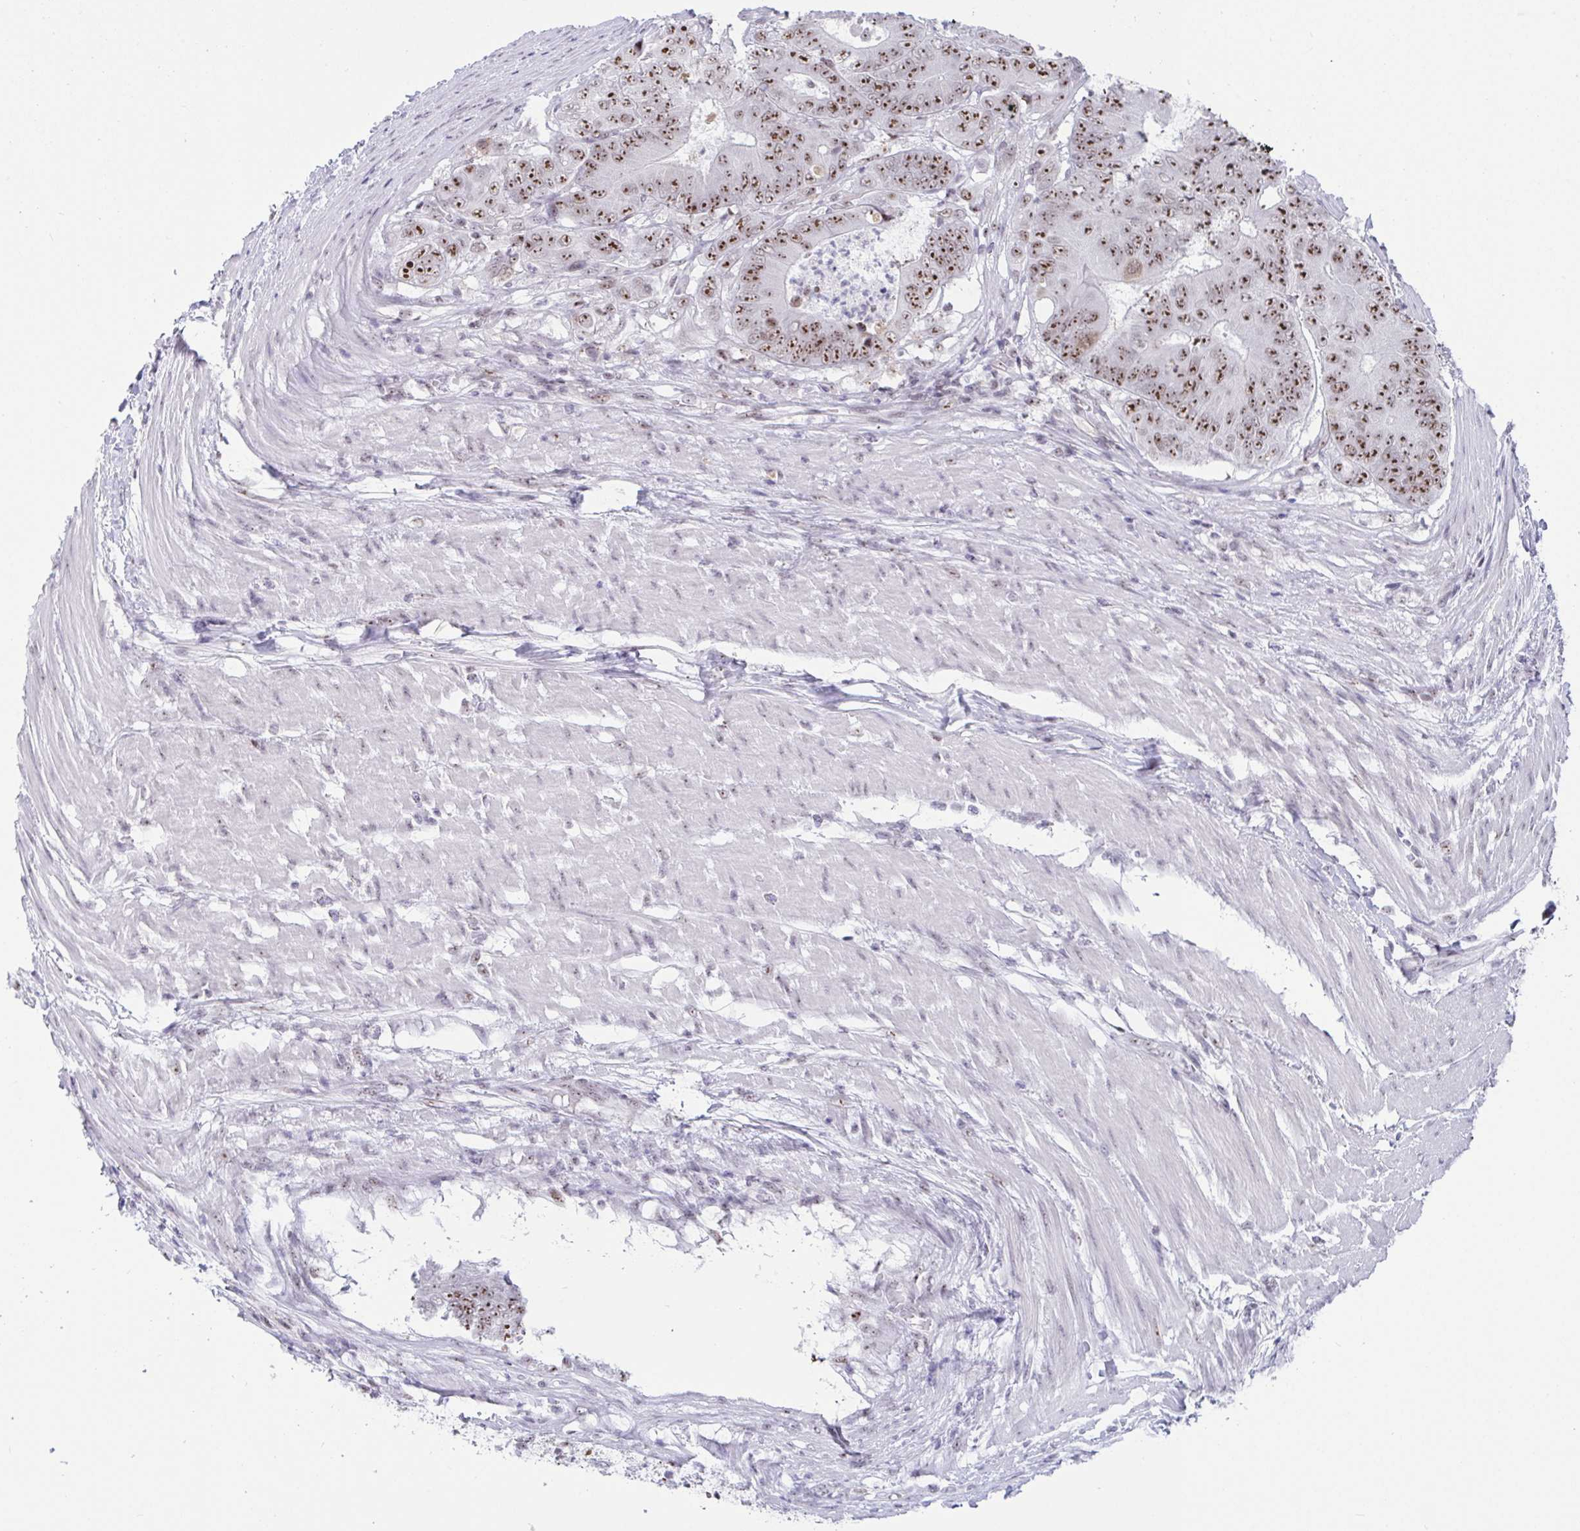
{"staining": {"intensity": "moderate", "quantity": ">75%", "location": "nuclear"}, "tissue": "colorectal cancer", "cell_type": "Tumor cells", "image_type": "cancer", "snomed": [{"axis": "morphology", "description": "Adenocarcinoma, NOS"}, {"axis": "topography", "description": "Colon"}], "caption": "DAB immunohistochemical staining of human colorectal cancer (adenocarcinoma) demonstrates moderate nuclear protein staining in approximately >75% of tumor cells.", "gene": "SUPT16H", "patient": {"sex": "female", "age": 48}}